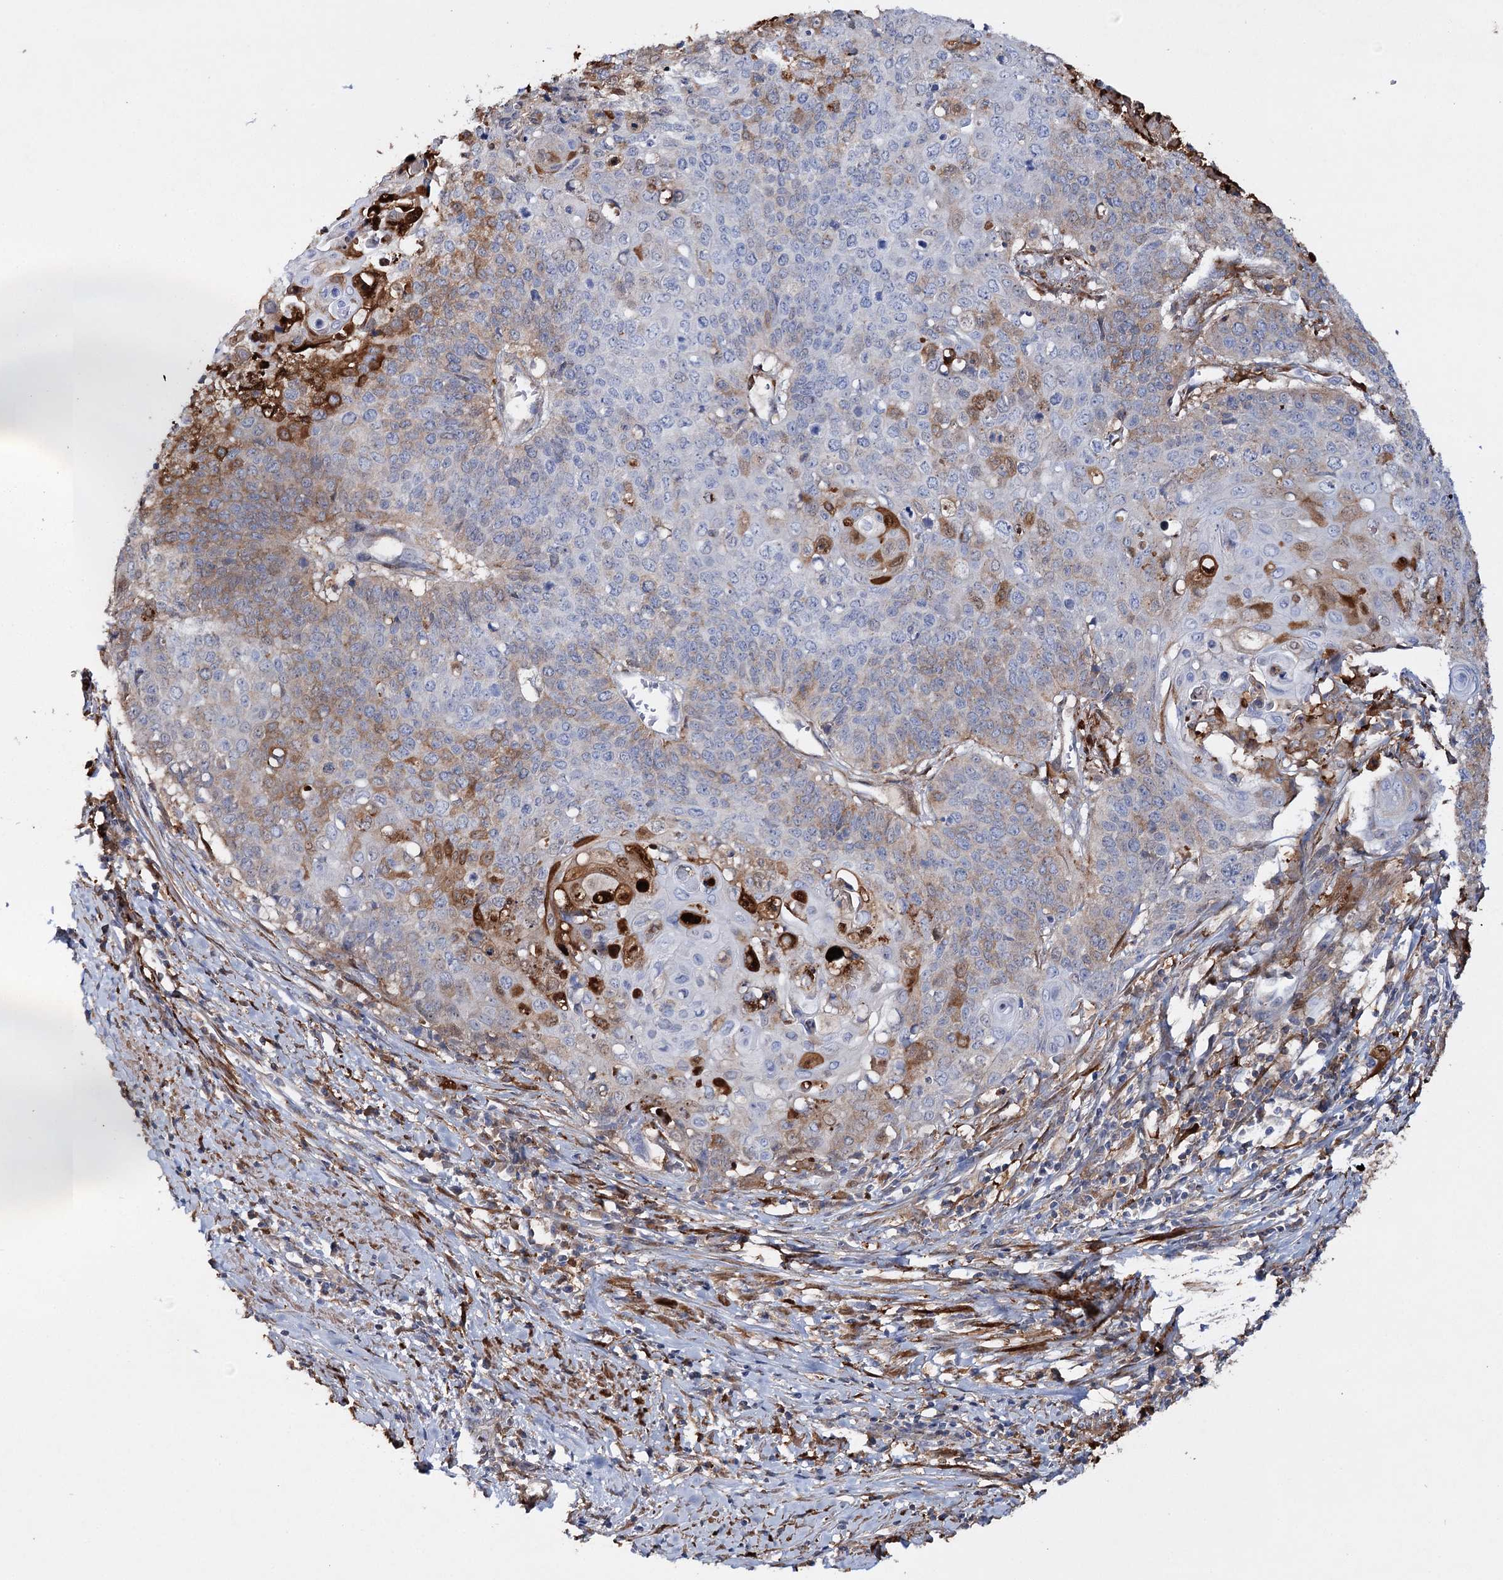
{"staining": {"intensity": "moderate", "quantity": "<25%", "location": "cytoplasmic/membranous"}, "tissue": "cervical cancer", "cell_type": "Tumor cells", "image_type": "cancer", "snomed": [{"axis": "morphology", "description": "Squamous cell carcinoma, NOS"}, {"axis": "topography", "description": "Cervix"}], "caption": "Cervical cancer stained with DAB immunohistochemistry (IHC) demonstrates low levels of moderate cytoplasmic/membranous expression in about <25% of tumor cells.", "gene": "CFAP46", "patient": {"sex": "female", "age": 39}}